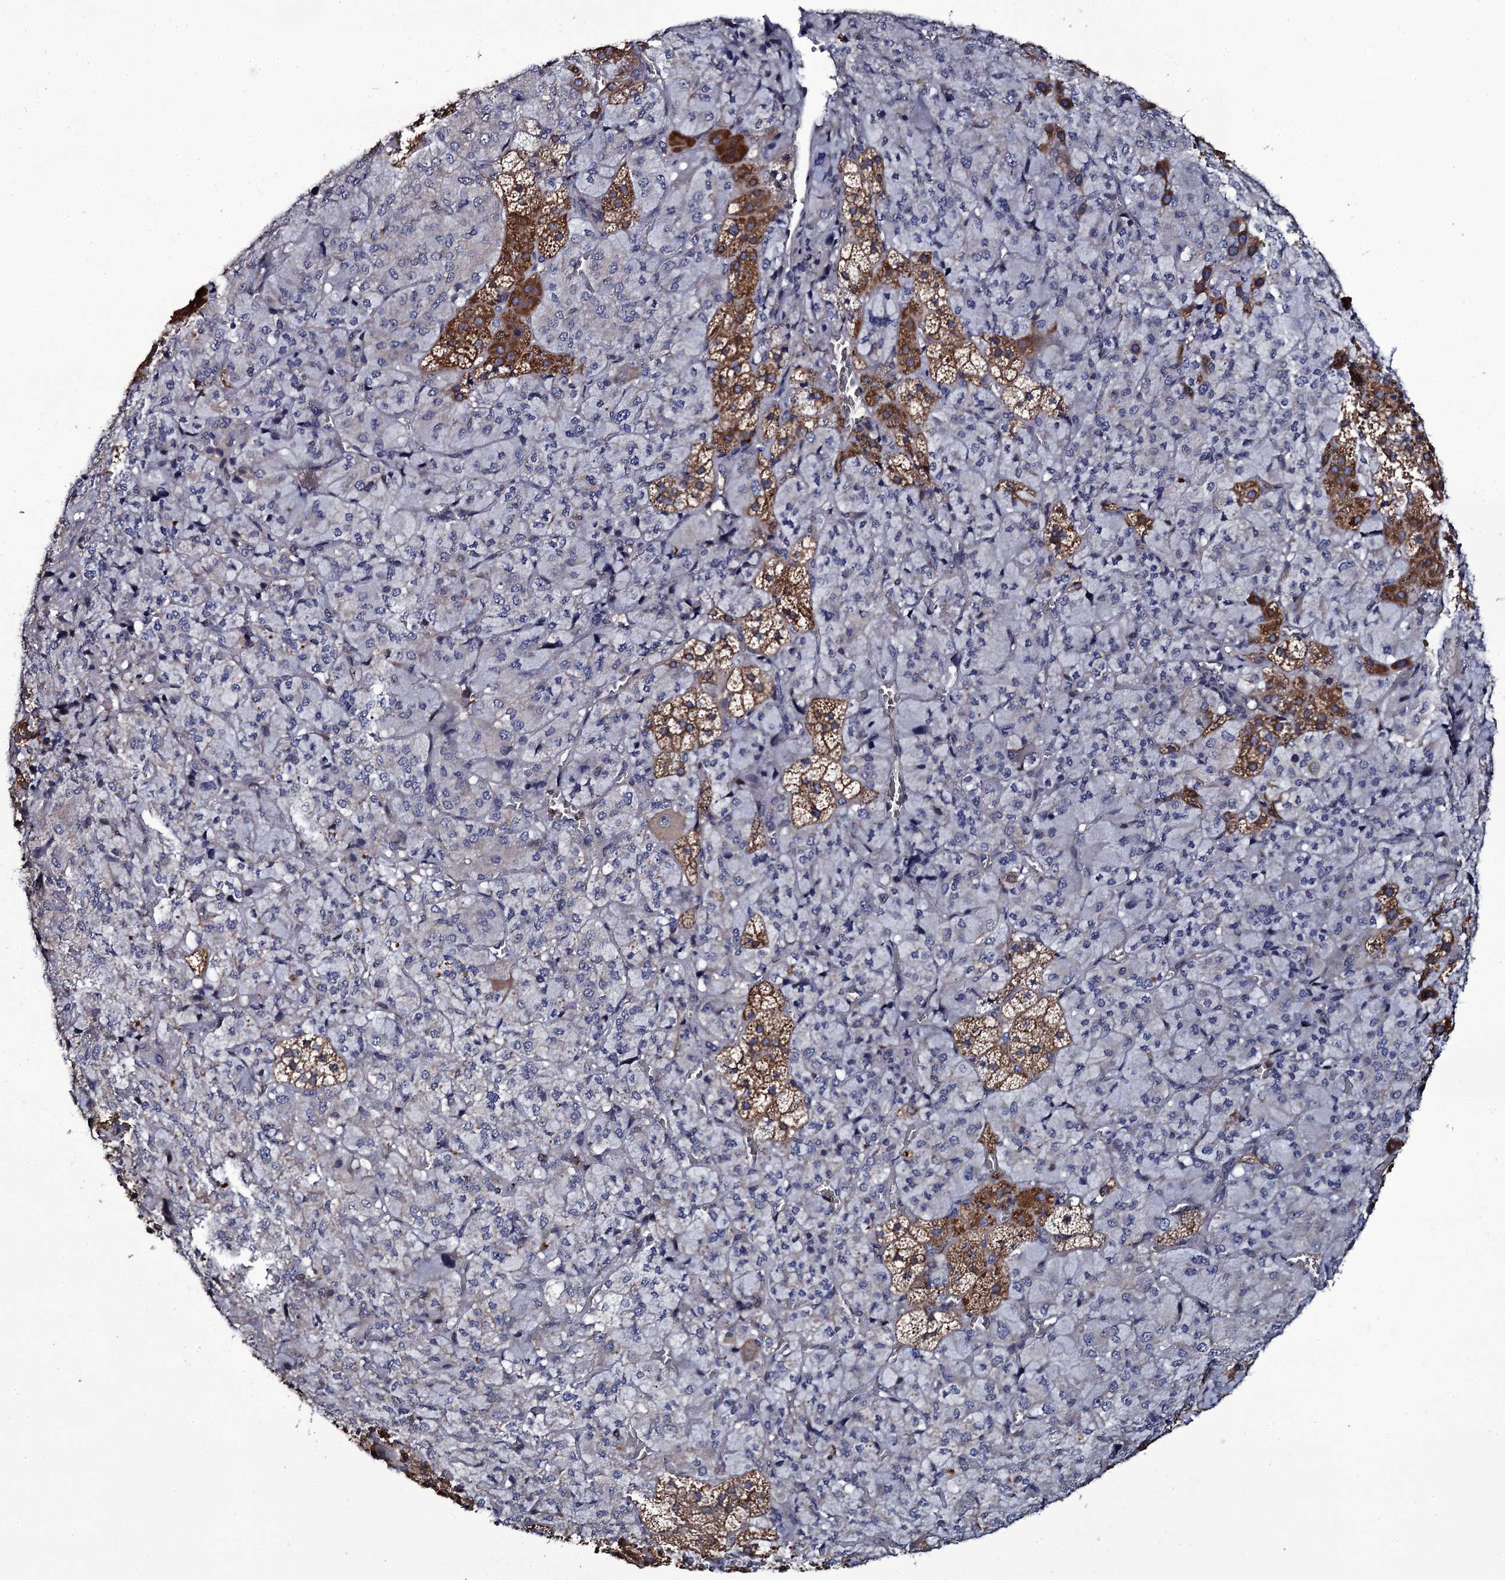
{"staining": {"intensity": "moderate", "quantity": "<25%", "location": "cytoplasmic/membranous"}, "tissue": "adrenal gland", "cell_type": "Glandular cells", "image_type": "normal", "snomed": [{"axis": "morphology", "description": "Normal tissue, NOS"}, {"axis": "topography", "description": "Adrenal gland"}], "caption": "Glandular cells demonstrate low levels of moderate cytoplasmic/membranous expression in approximately <25% of cells in normal adrenal gland.", "gene": "TTC23", "patient": {"sex": "female", "age": 44}}